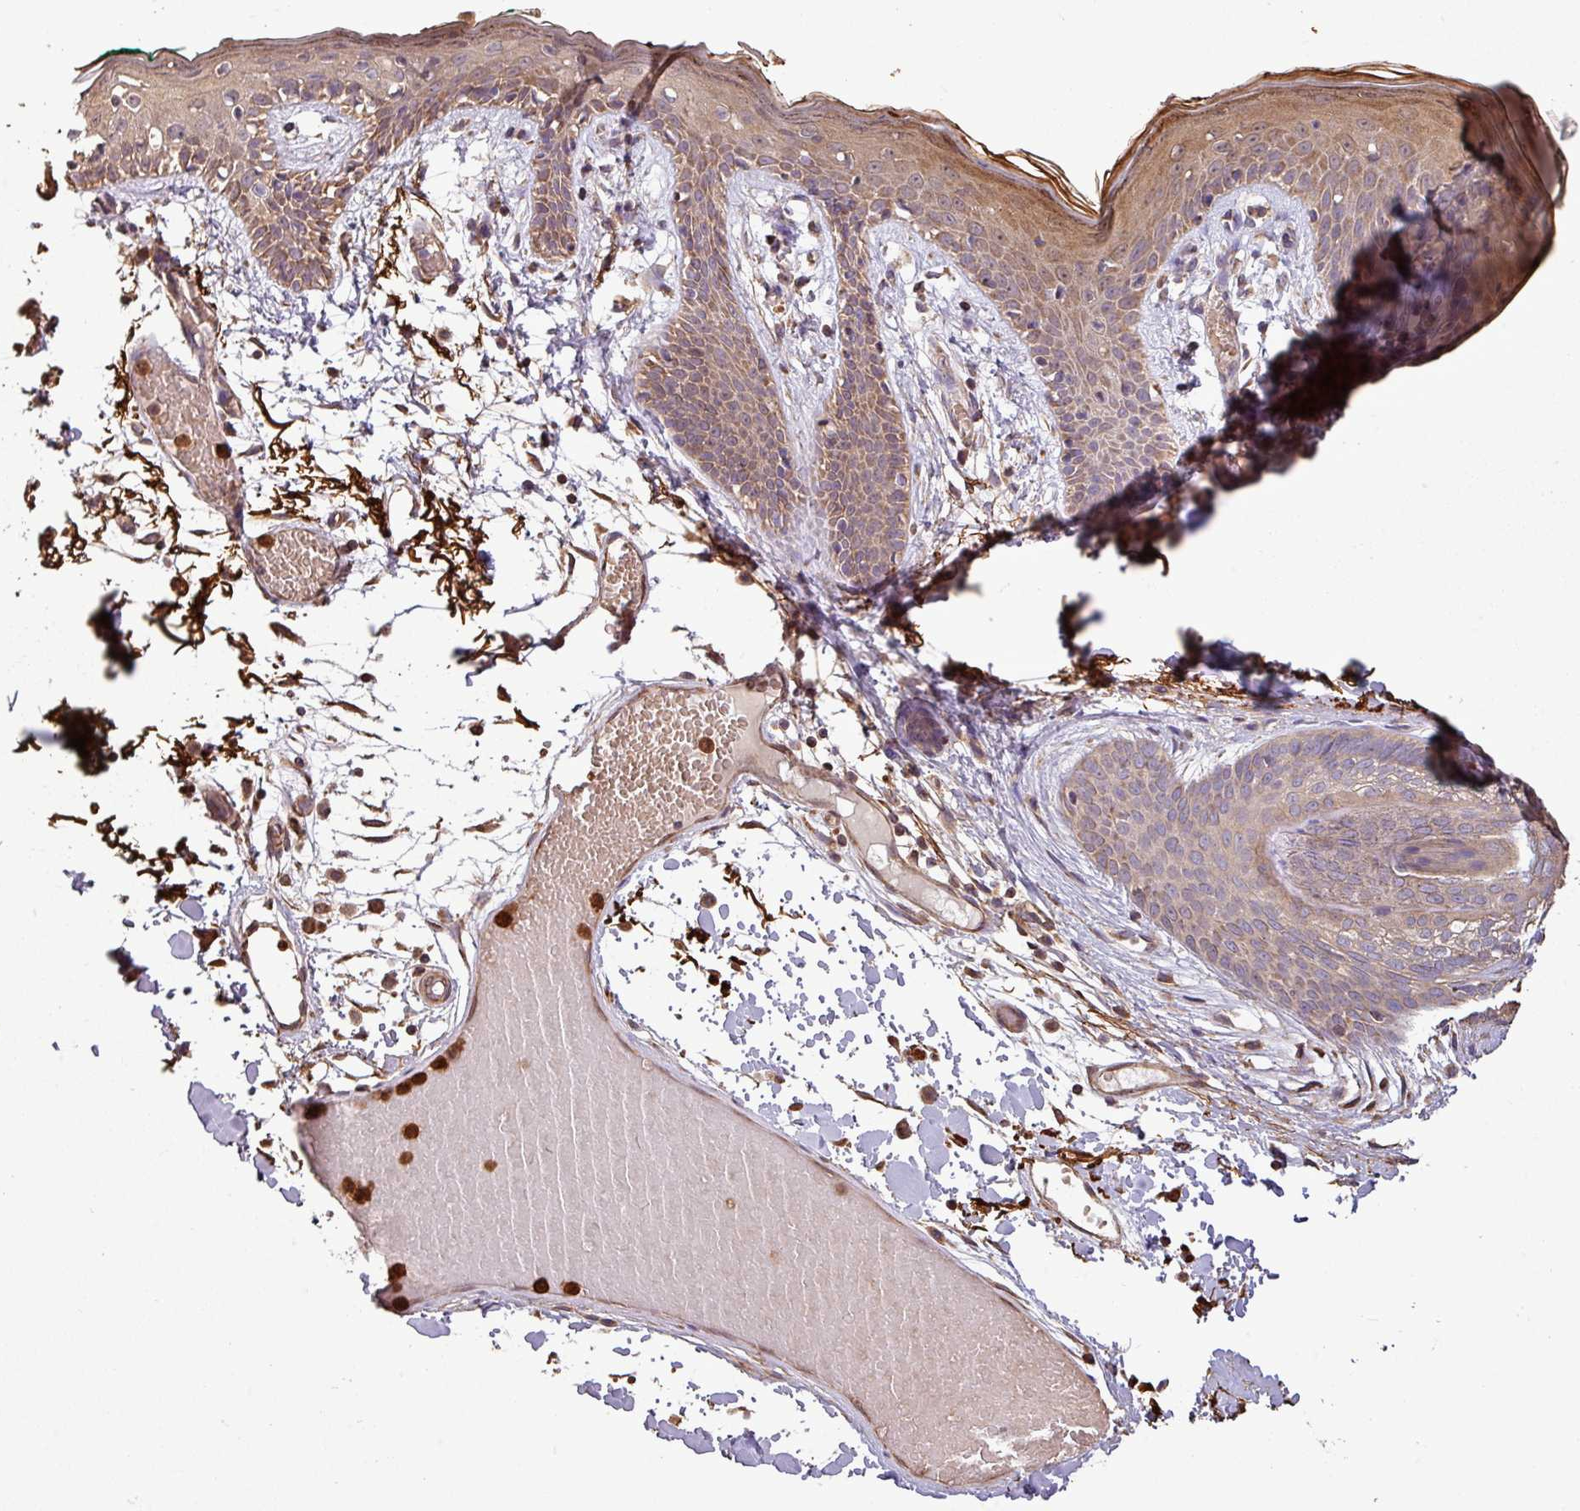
{"staining": {"intensity": "moderate", "quantity": ">75%", "location": "cytoplasmic/membranous,nuclear"}, "tissue": "skin", "cell_type": "Fibroblasts", "image_type": "normal", "snomed": [{"axis": "morphology", "description": "Normal tissue, NOS"}, {"axis": "topography", "description": "Skin"}], "caption": "A medium amount of moderate cytoplasmic/membranous,nuclear positivity is identified in about >75% of fibroblasts in unremarkable skin.", "gene": "PLEKHM1", "patient": {"sex": "male", "age": 79}}